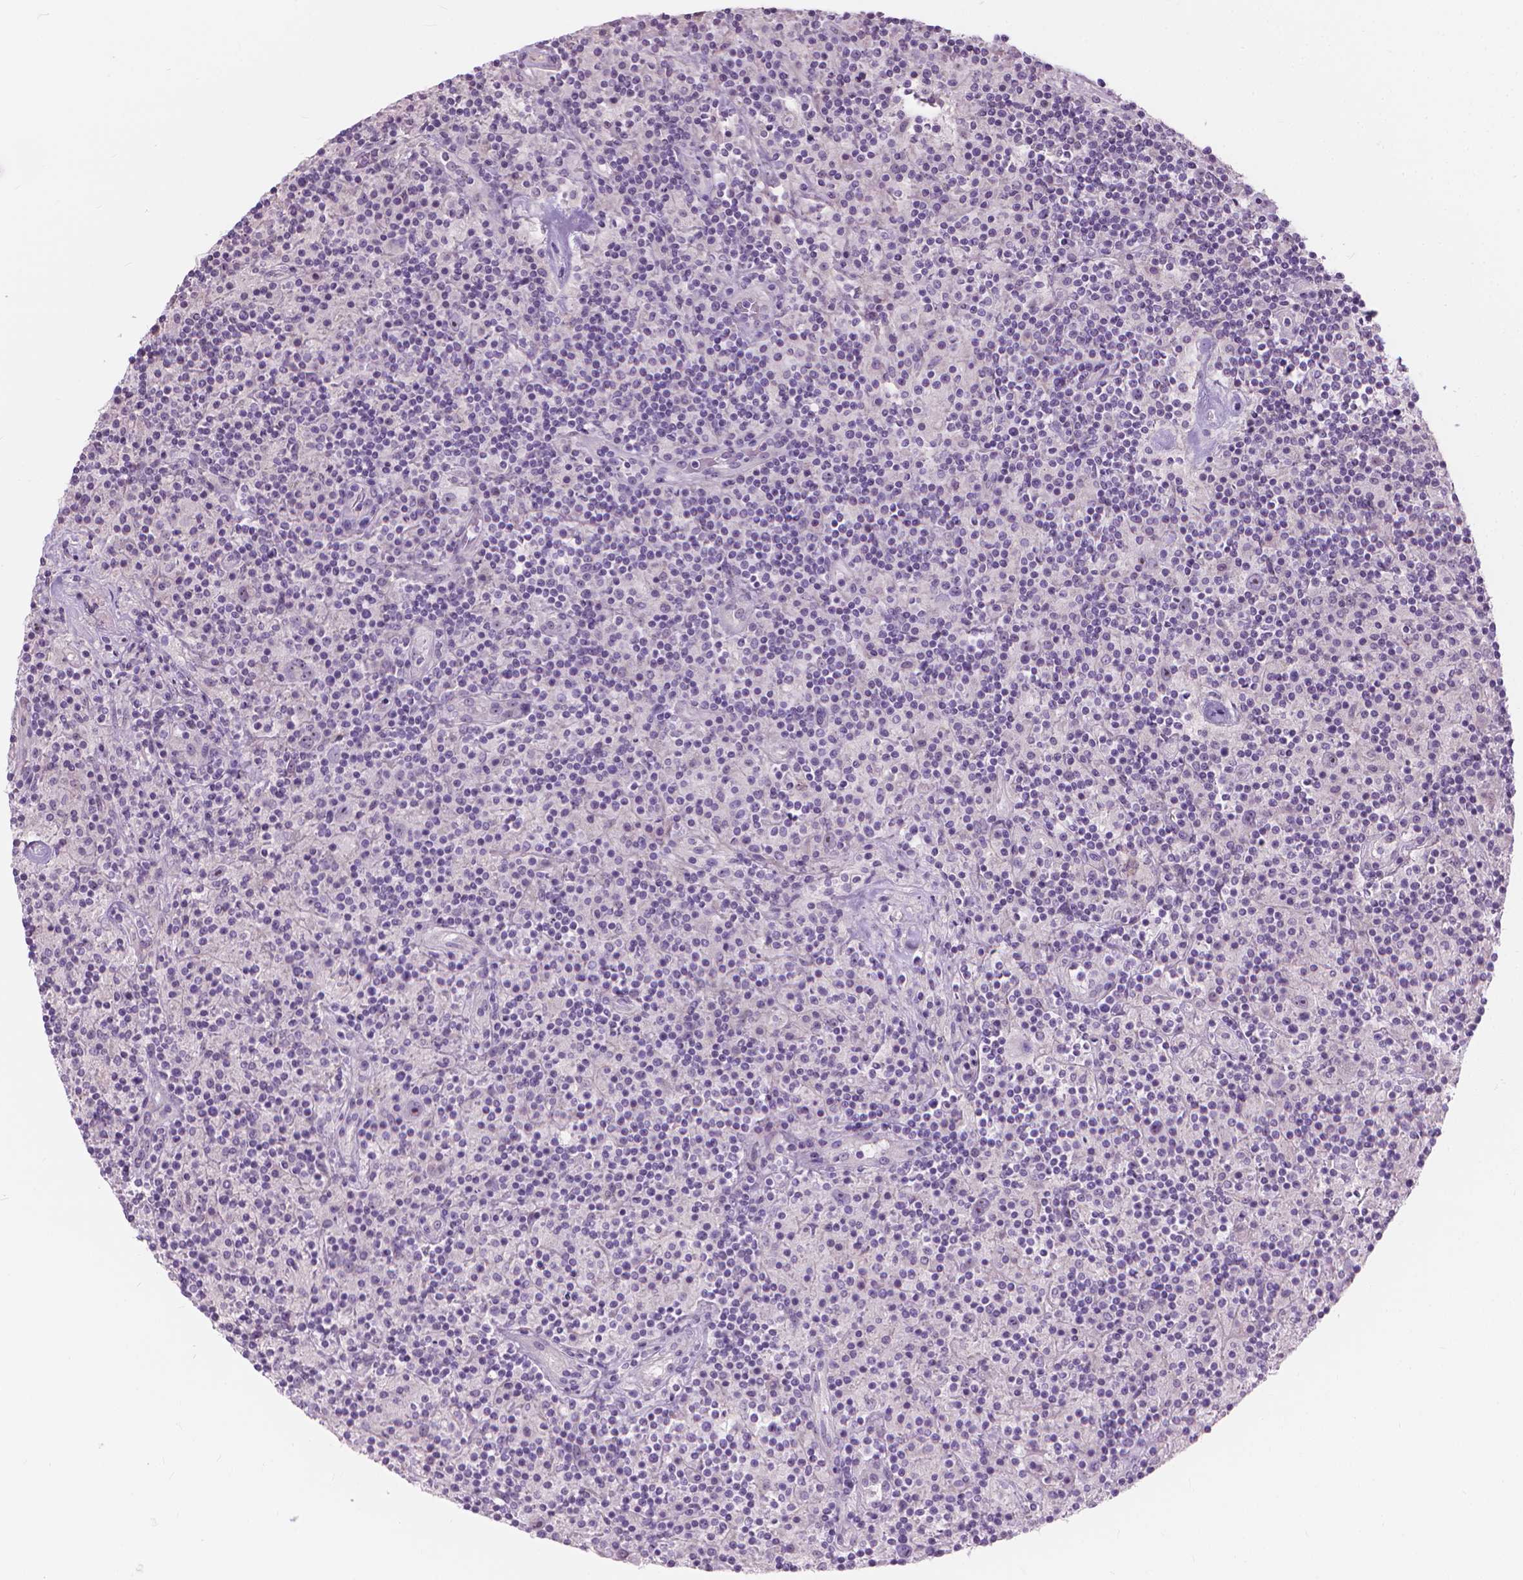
{"staining": {"intensity": "negative", "quantity": "none", "location": "none"}, "tissue": "lymphoma", "cell_type": "Tumor cells", "image_type": "cancer", "snomed": [{"axis": "morphology", "description": "Hodgkin's disease, NOS"}, {"axis": "topography", "description": "Lymph node"}], "caption": "Immunohistochemistry (IHC) image of neoplastic tissue: lymphoma stained with DAB (3,3'-diaminobenzidine) demonstrates no significant protein staining in tumor cells. (DAB IHC visualized using brightfield microscopy, high magnification).", "gene": "GPRC5A", "patient": {"sex": "male", "age": 70}}